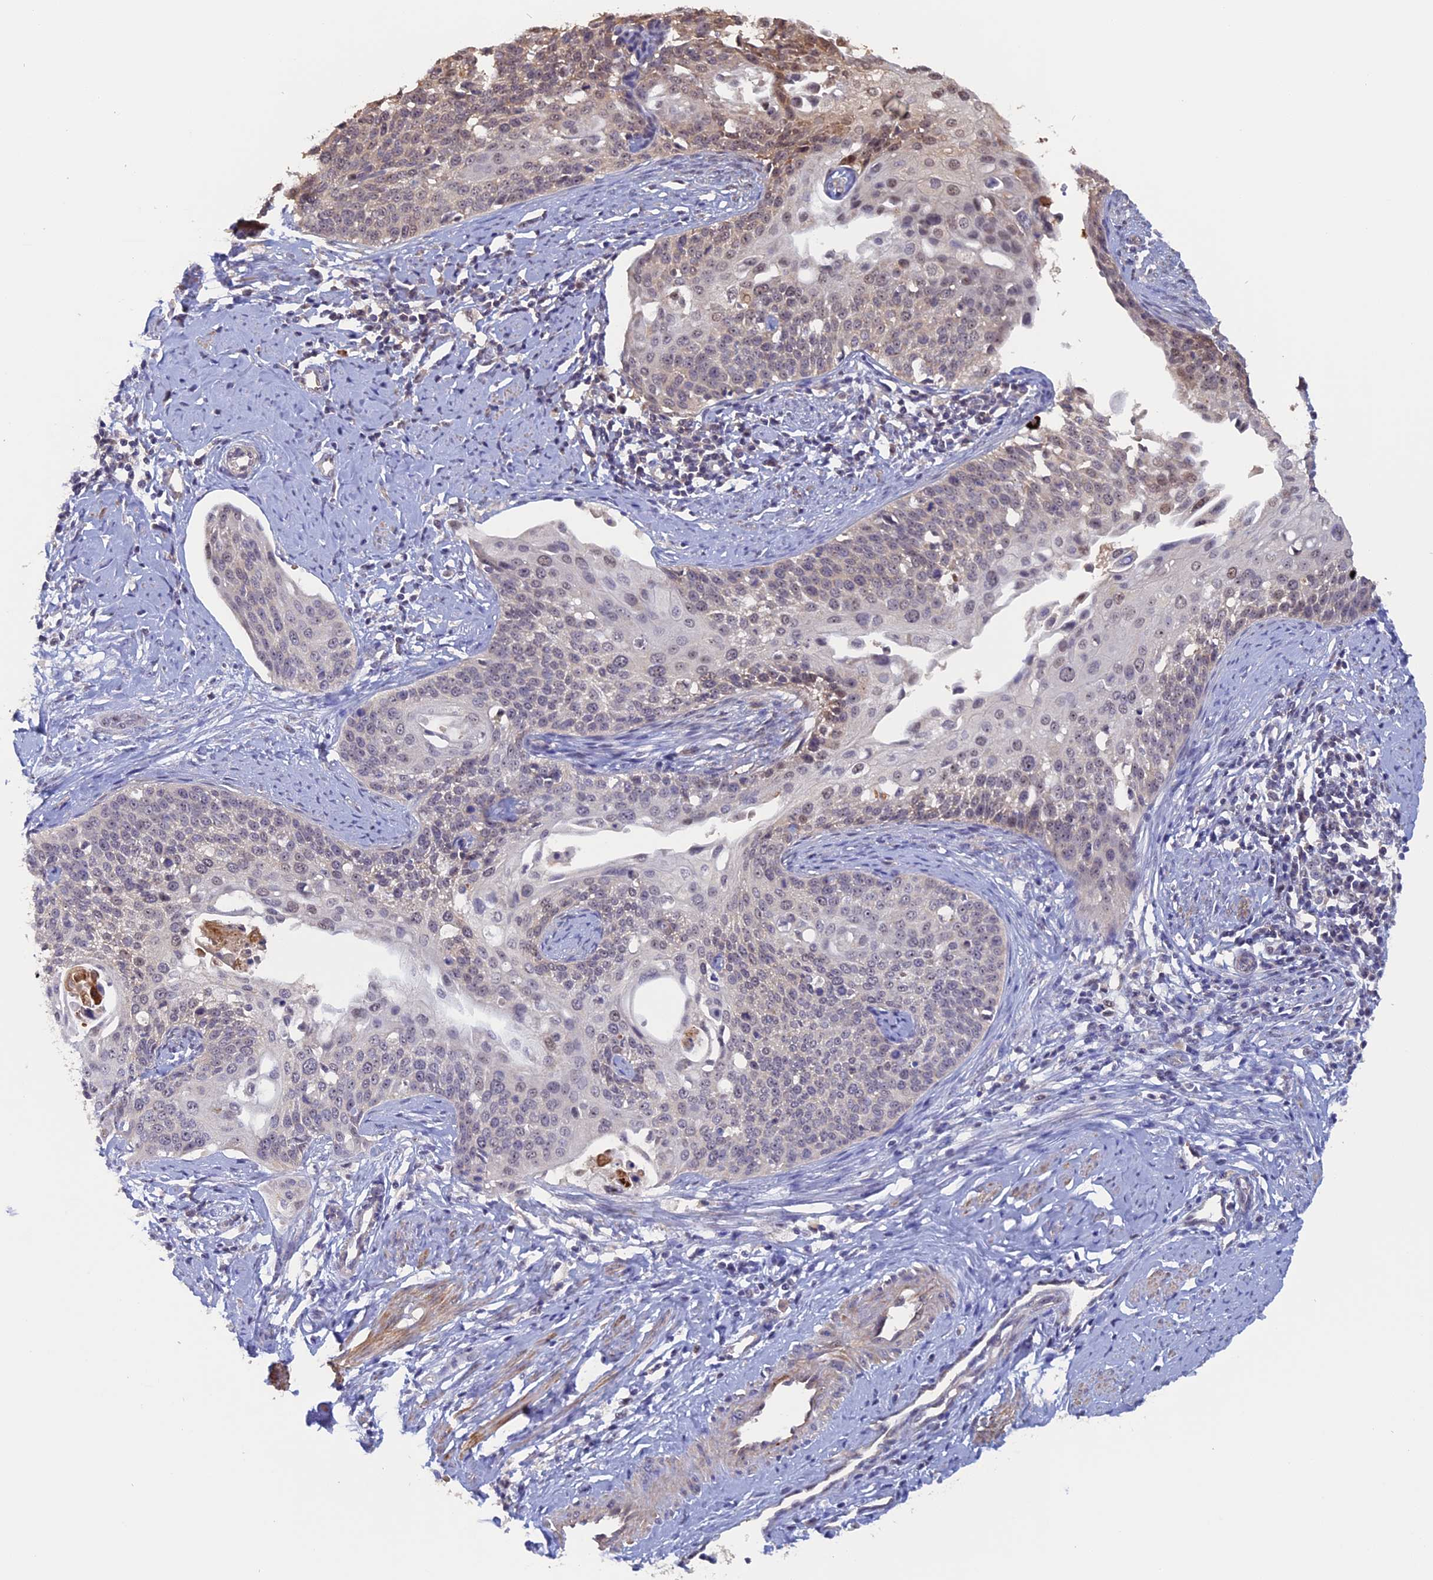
{"staining": {"intensity": "moderate", "quantity": "<25%", "location": "nuclear"}, "tissue": "cervical cancer", "cell_type": "Tumor cells", "image_type": "cancer", "snomed": [{"axis": "morphology", "description": "Squamous cell carcinoma, NOS"}, {"axis": "topography", "description": "Cervix"}], "caption": "An immunohistochemistry histopathology image of tumor tissue is shown. Protein staining in brown labels moderate nuclear positivity in squamous cell carcinoma (cervical) within tumor cells. (IHC, brightfield microscopy, high magnification).", "gene": "FAM98C", "patient": {"sex": "female", "age": 44}}